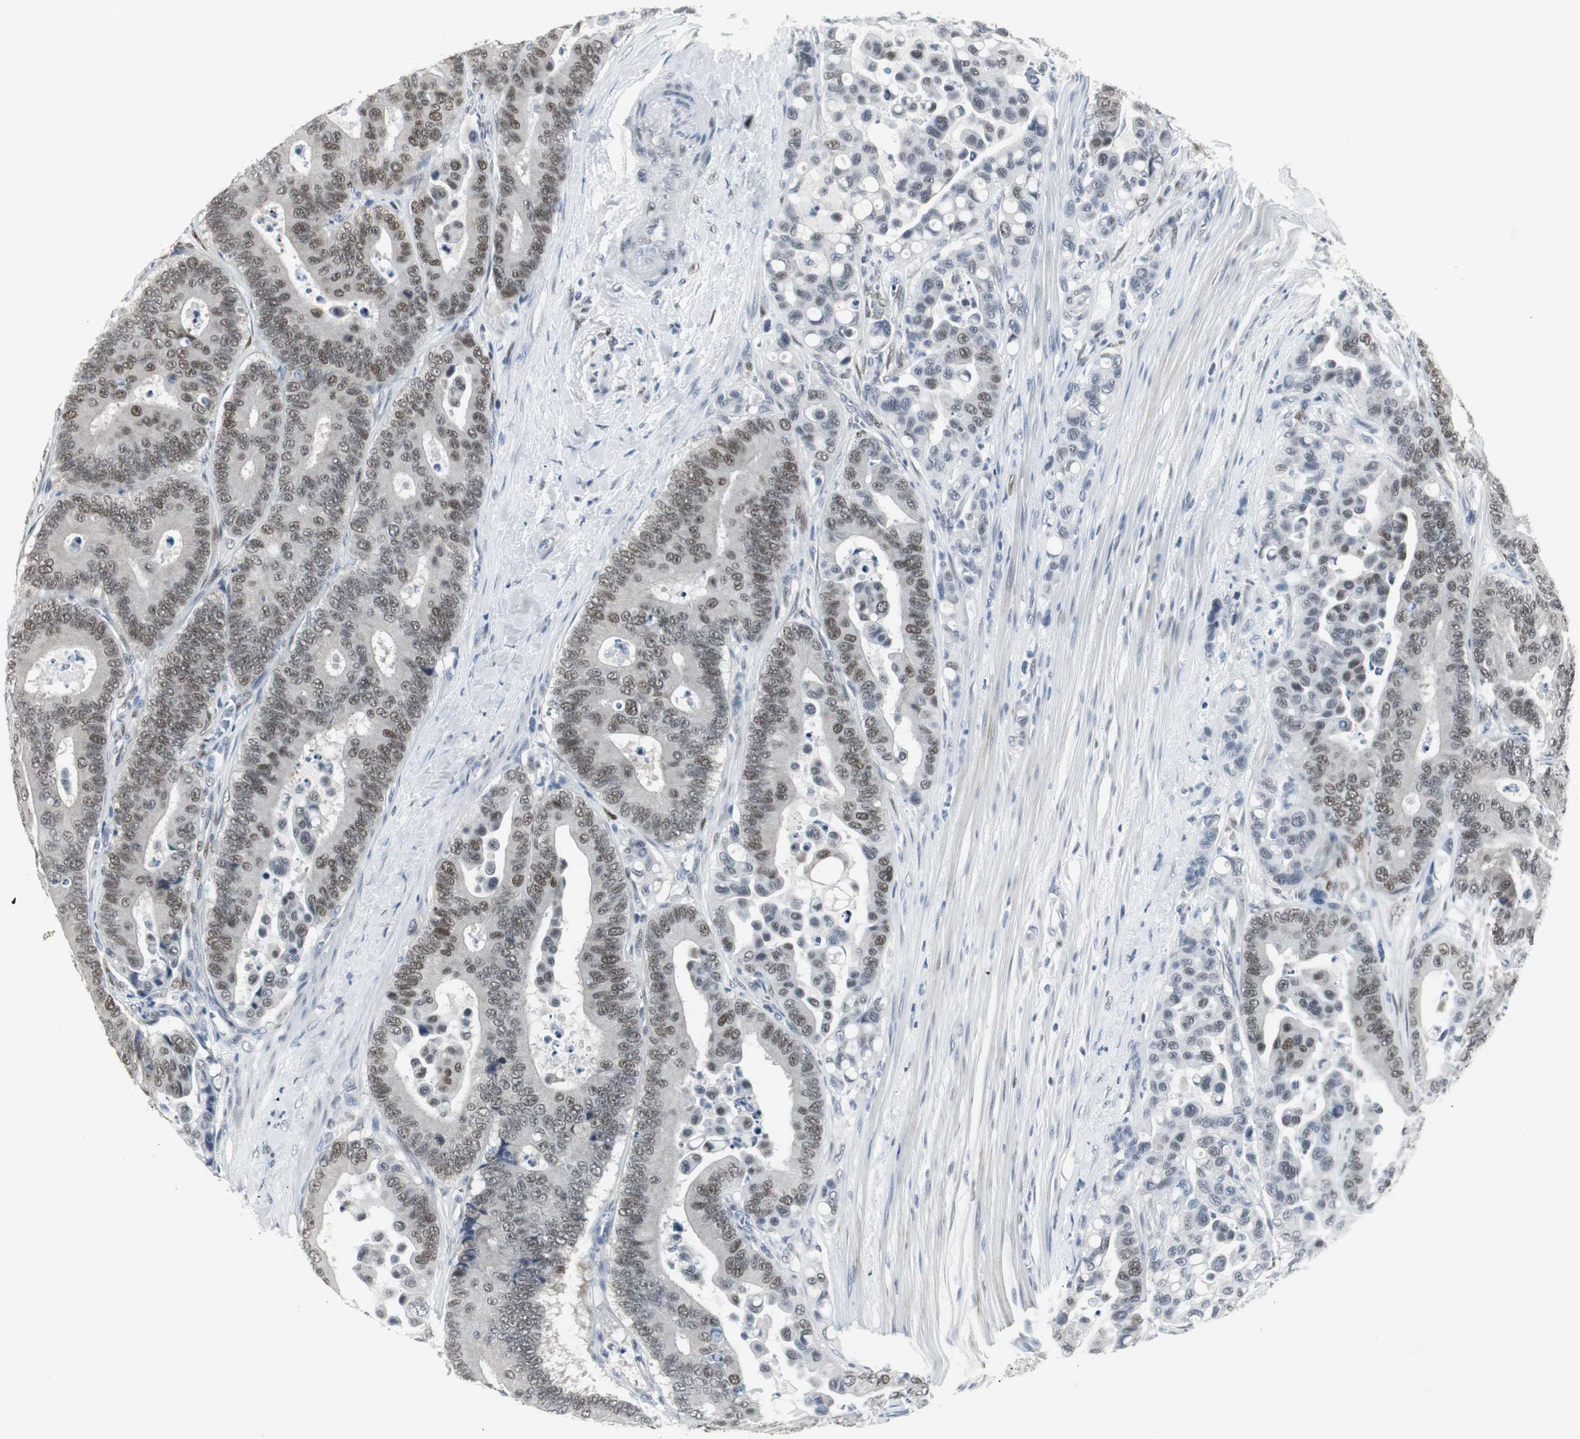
{"staining": {"intensity": "moderate", "quantity": ">75%", "location": "nuclear"}, "tissue": "colorectal cancer", "cell_type": "Tumor cells", "image_type": "cancer", "snomed": [{"axis": "morphology", "description": "Normal tissue, NOS"}, {"axis": "morphology", "description": "Adenocarcinoma, NOS"}, {"axis": "topography", "description": "Colon"}], "caption": "Colorectal cancer stained with immunohistochemistry shows moderate nuclear staining in approximately >75% of tumor cells.", "gene": "ELK1", "patient": {"sex": "male", "age": 82}}